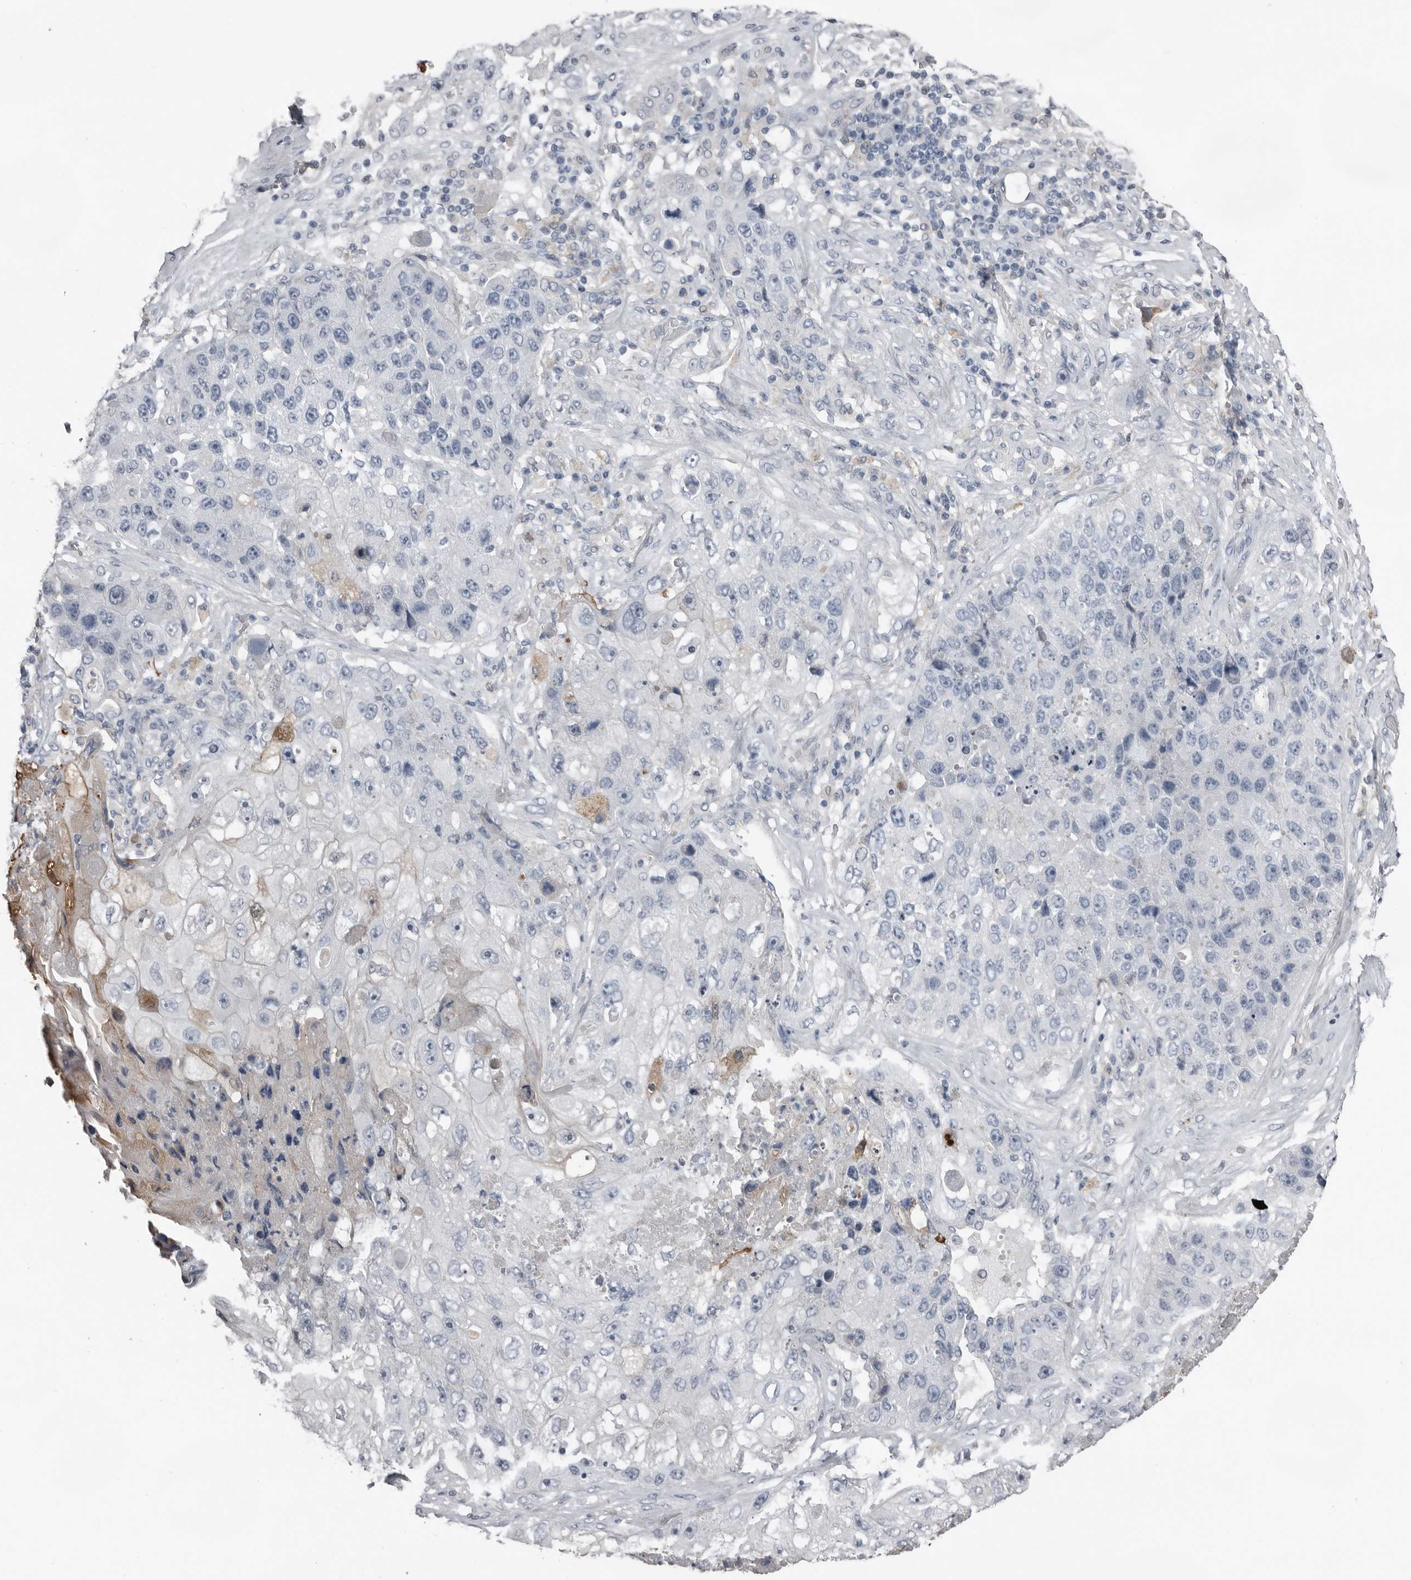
{"staining": {"intensity": "negative", "quantity": "none", "location": "none"}, "tissue": "lung cancer", "cell_type": "Tumor cells", "image_type": "cancer", "snomed": [{"axis": "morphology", "description": "Squamous cell carcinoma, NOS"}, {"axis": "topography", "description": "Lung"}], "caption": "Micrograph shows no protein staining in tumor cells of lung squamous cell carcinoma tissue.", "gene": "FABP7", "patient": {"sex": "male", "age": 61}}